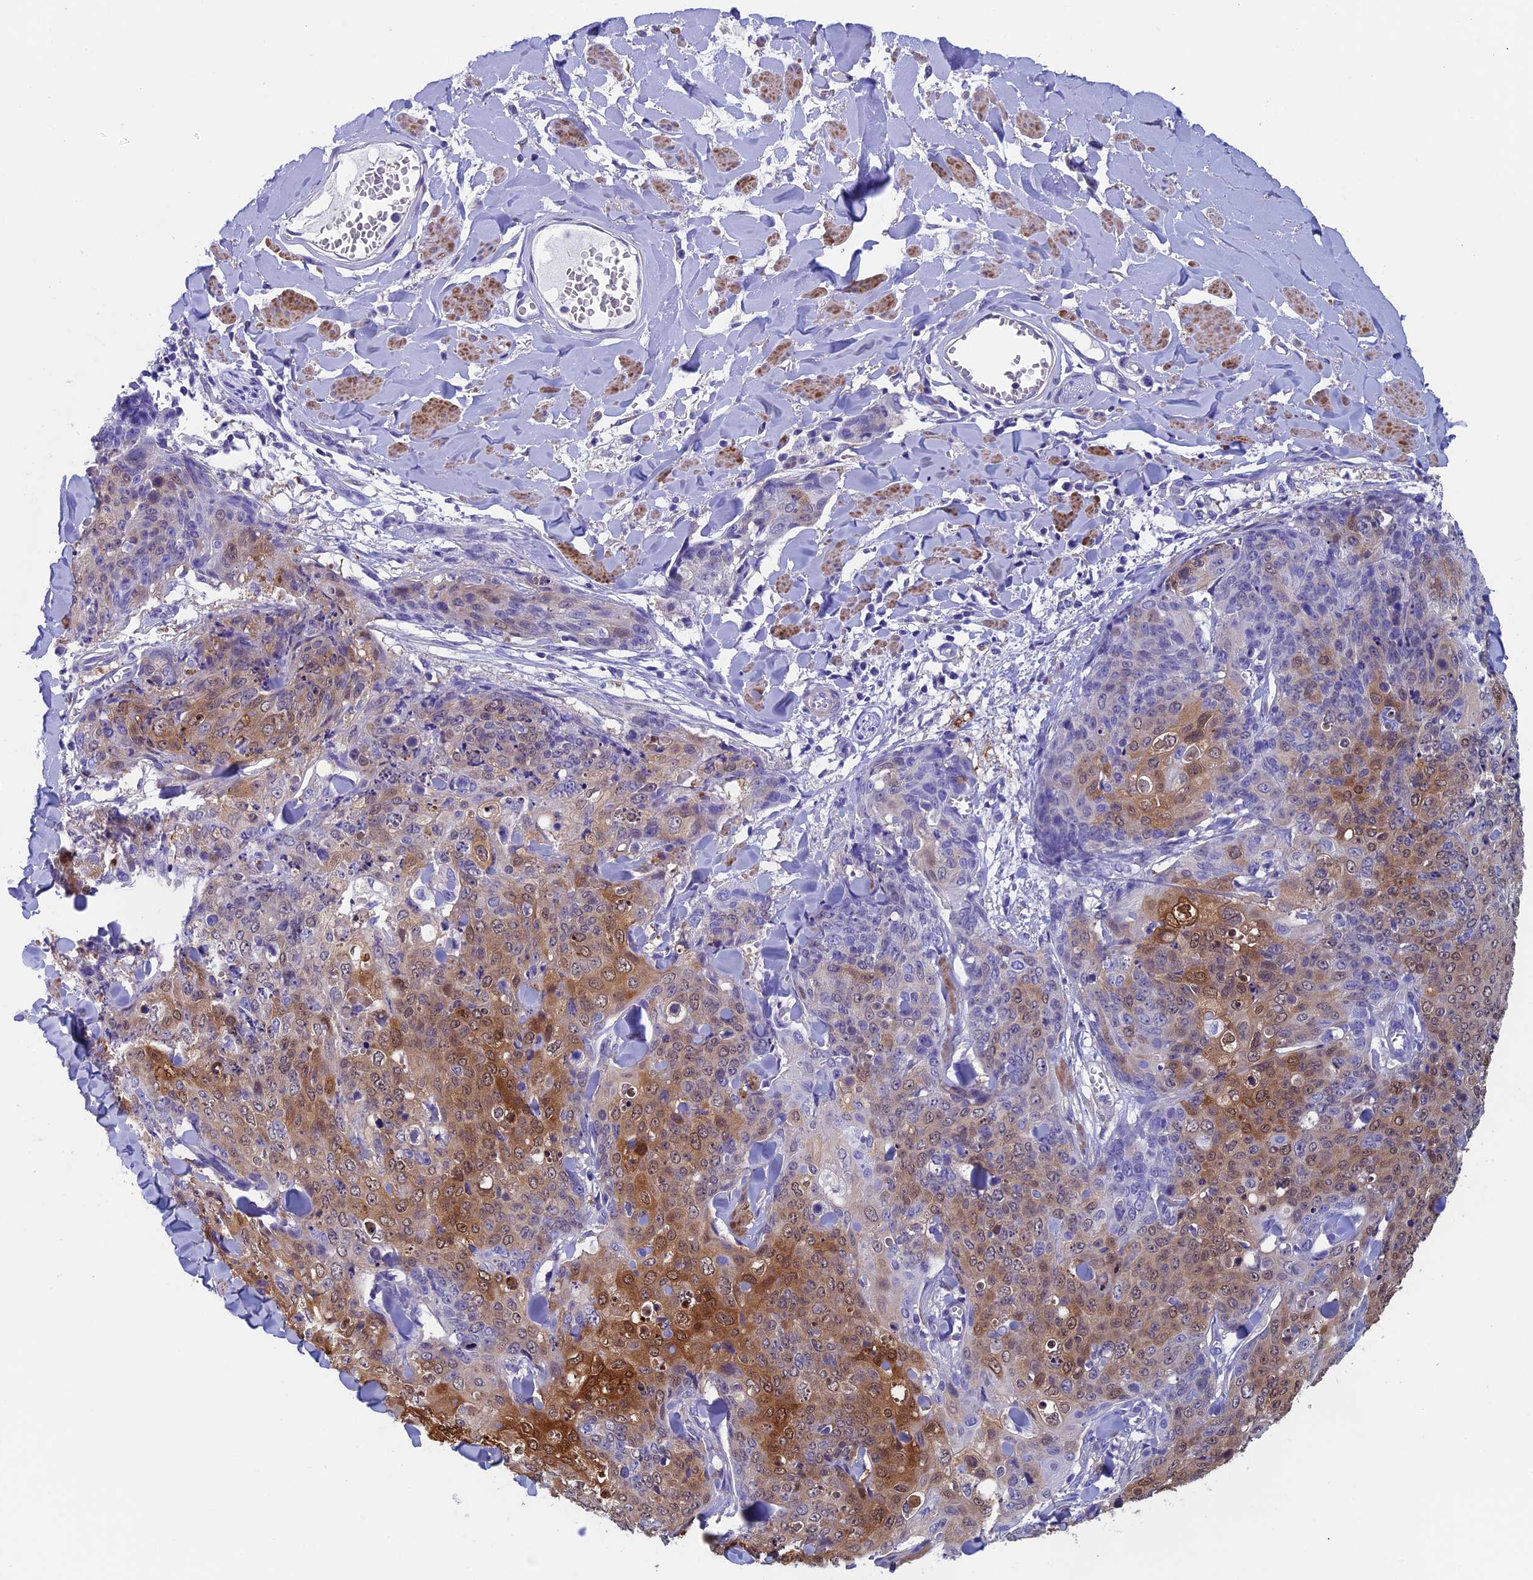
{"staining": {"intensity": "moderate", "quantity": "25%-75%", "location": "cytoplasmic/membranous,nuclear"}, "tissue": "skin cancer", "cell_type": "Tumor cells", "image_type": "cancer", "snomed": [{"axis": "morphology", "description": "Squamous cell carcinoma, NOS"}, {"axis": "topography", "description": "Skin"}, {"axis": "topography", "description": "Vulva"}], "caption": "IHC of squamous cell carcinoma (skin) reveals medium levels of moderate cytoplasmic/membranous and nuclear staining in about 25%-75% of tumor cells. The staining is performed using DAB brown chromogen to label protein expression. The nuclei are counter-stained blue using hematoxylin.", "gene": "ADH7", "patient": {"sex": "female", "age": 85}}